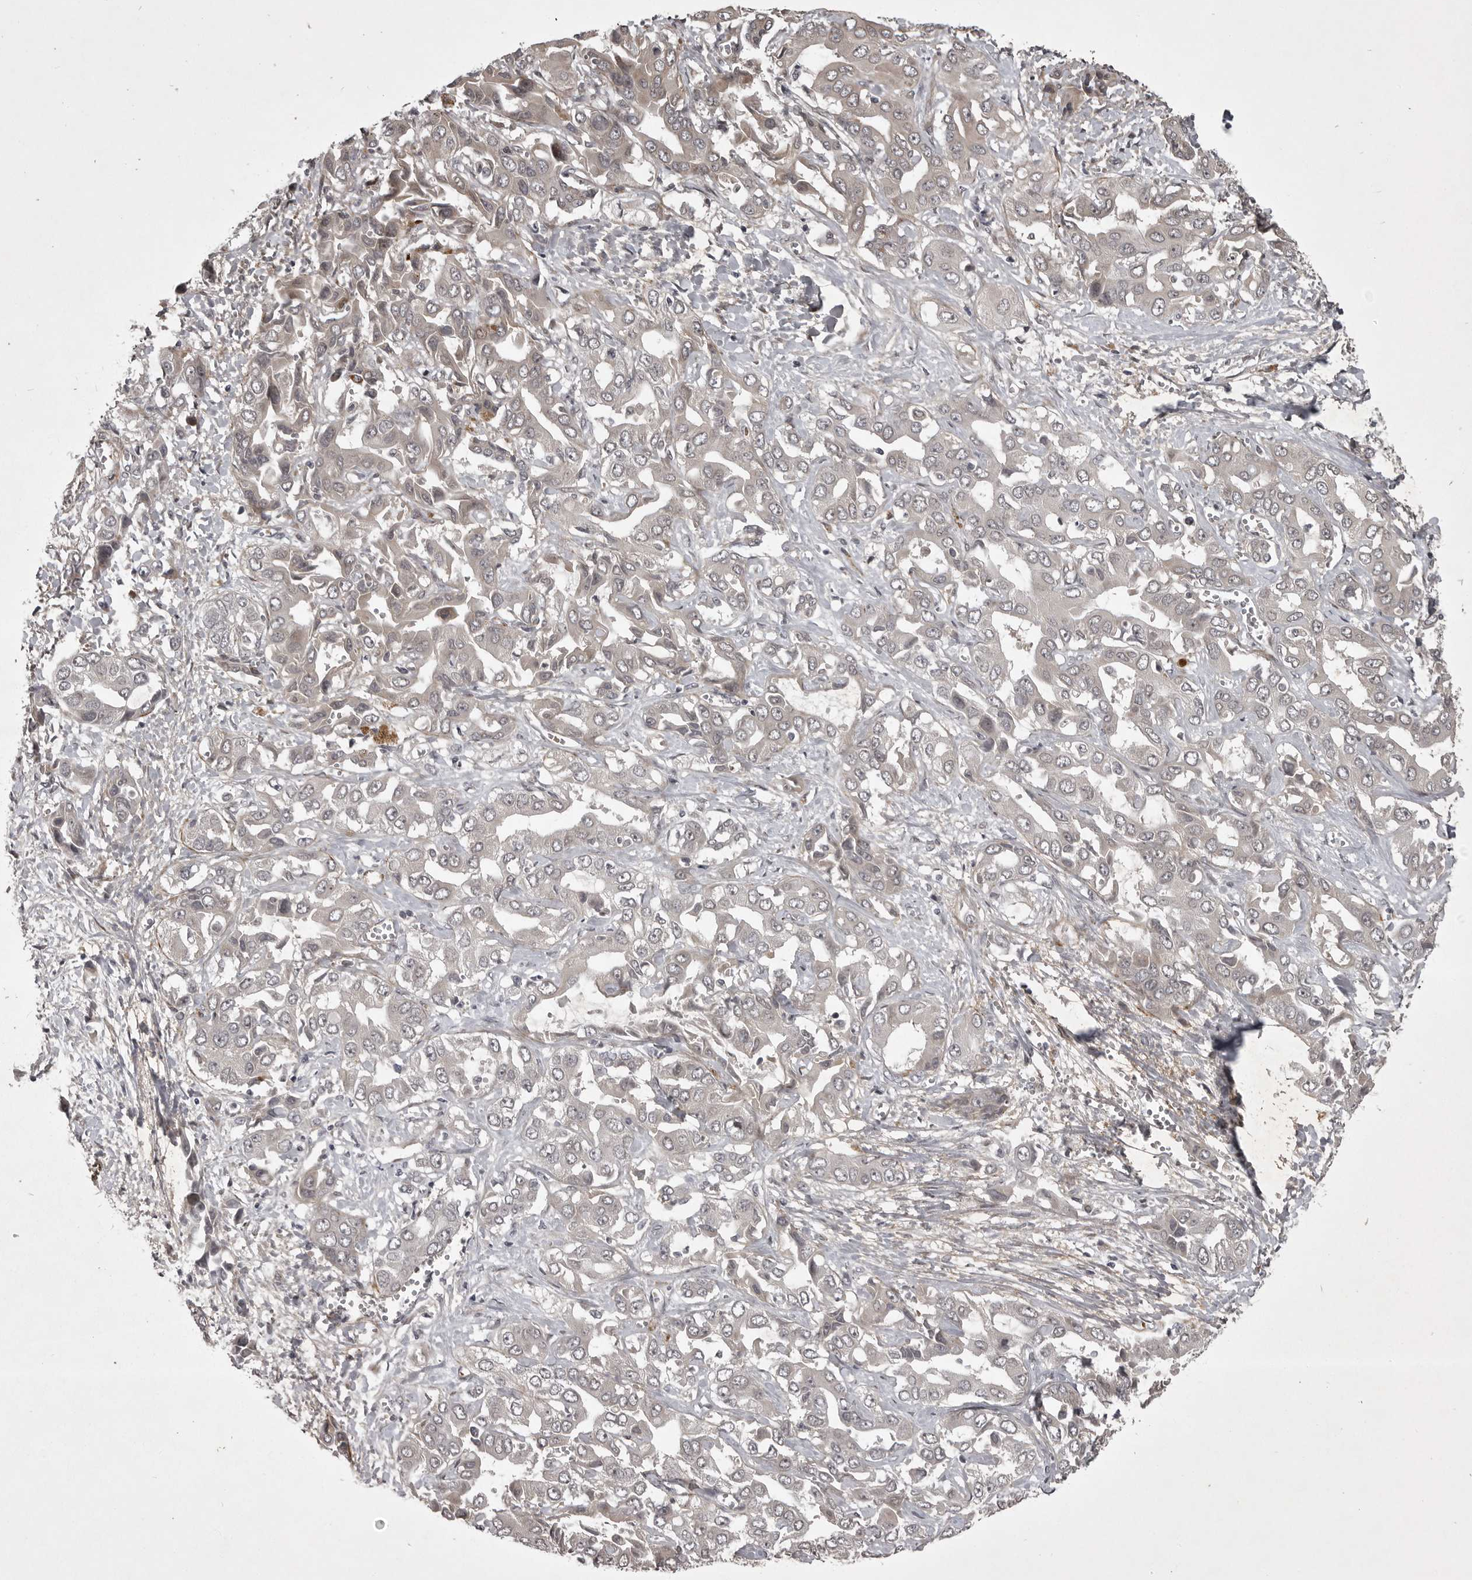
{"staining": {"intensity": "negative", "quantity": "none", "location": "none"}, "tissue": "liver cancer", "cell_type": "Tumor cells", "image_type": "cancer", "snomed": [{"axis": "morphology", "description": "Cholangiocarcinoma"}, {"axis": "topography", "description": "Liver"}], "caption": "This is an immunohistochemistry photomicrograph of human liver cancer (cholangiocarcinoma). There is no positivity in tumor cells.", "gene": "SNX16", "patient": {"sex": "female", "age": 52}}